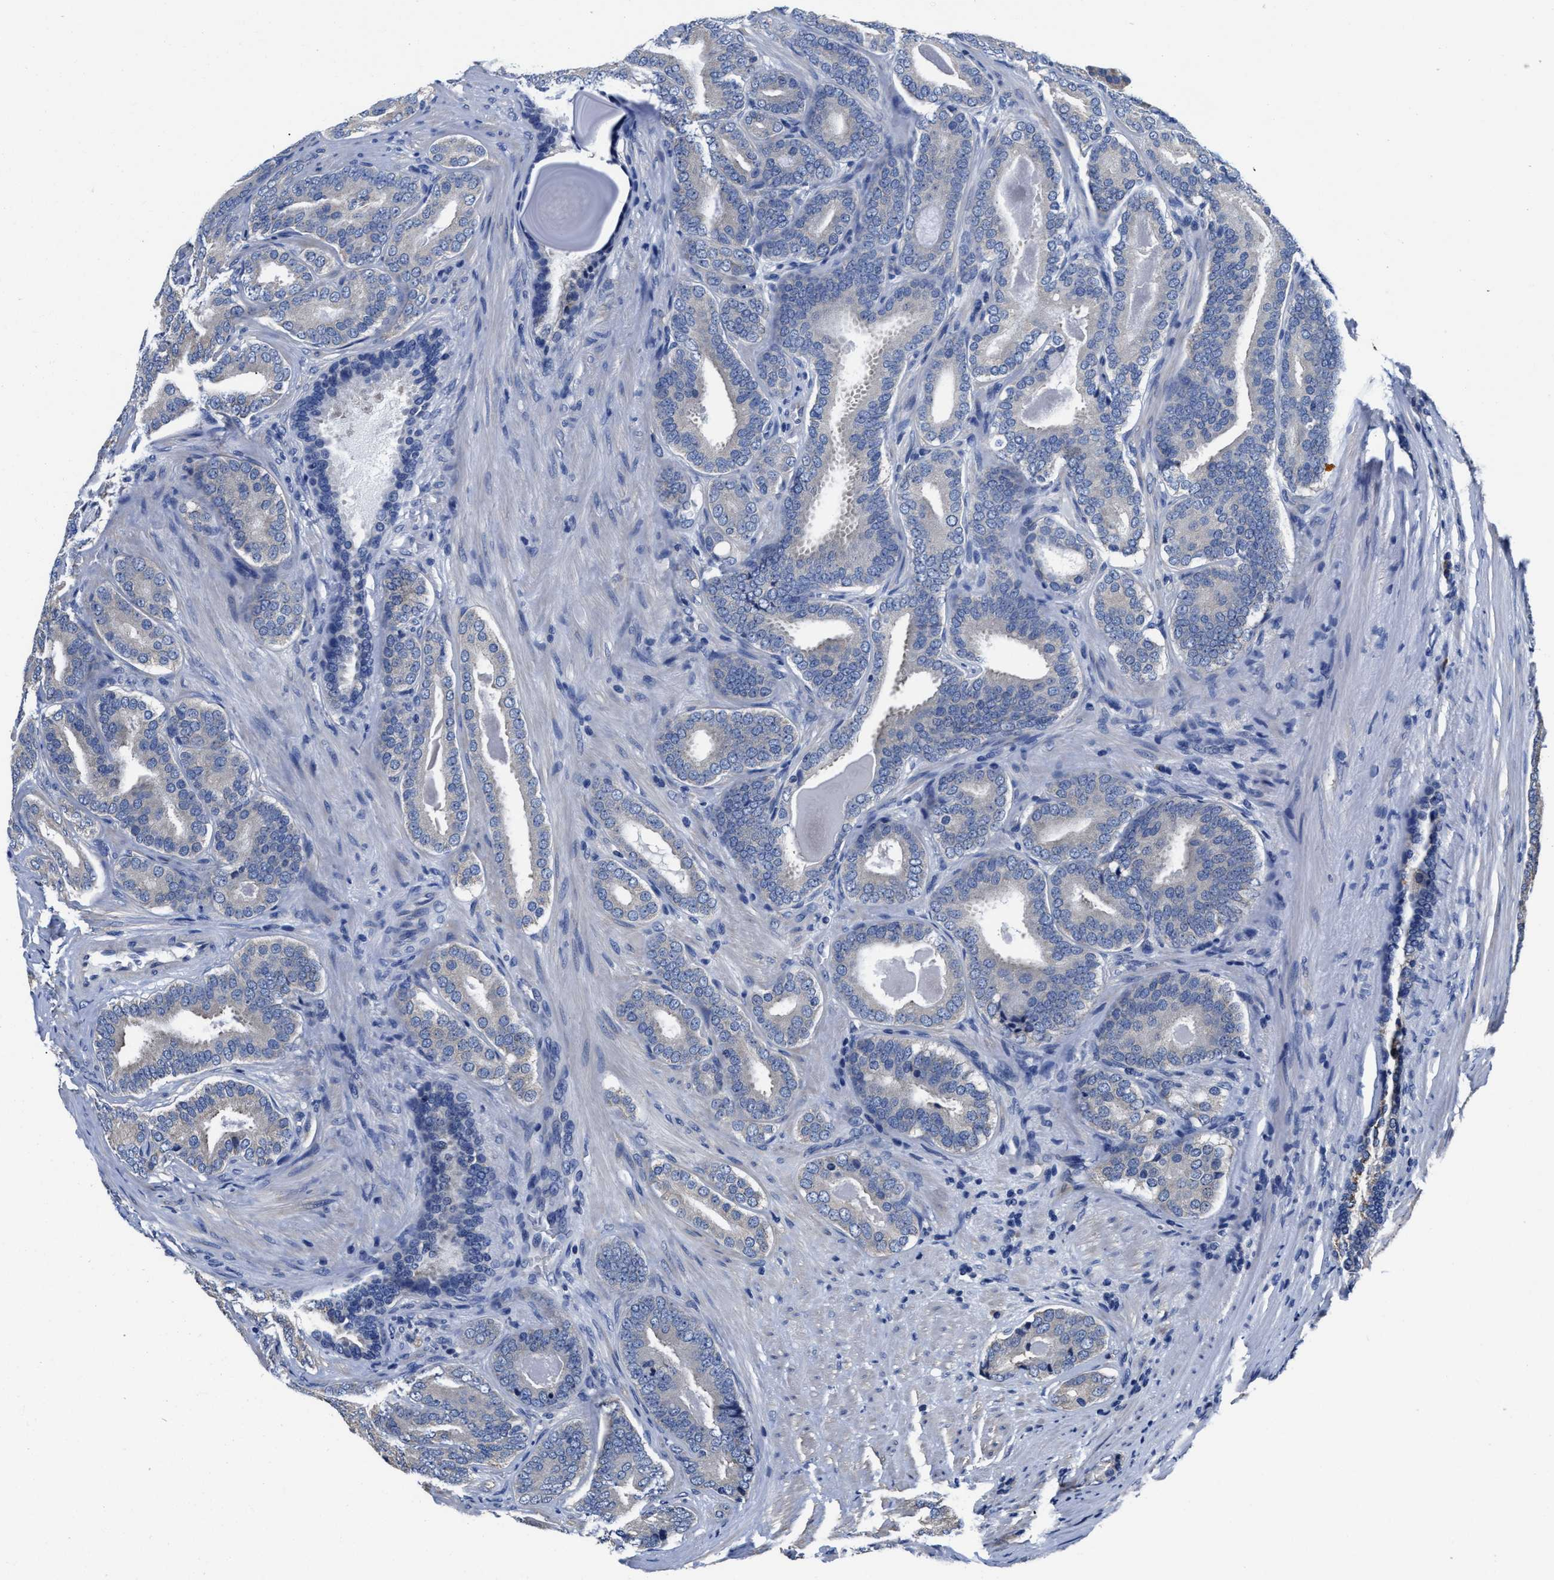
{"staining": {"intensity": "negative", "quantity": "none", "location": "none"}, "tissue": "prostate cancer", "cell_type": "Tumor cells", "image_type": "cancer", "snomed": [{"axis": "morphology", "description": "Adenocarcinoma, High grade"}, {"axis": "topography", "description": "Prostate"}], "caption": "High power microscopy image of an immunohistochemistry (IHC) histopathology image of prostate cancer (adenocarcinoma (high-grade)), revealing no significant expression in tumor cells. The staining is performed using DAB brown chromogen with nuclei counter-stained in using hematoxylin.", "gene": "SRPK2", "patient": {"sex": "male", "age": 60}}